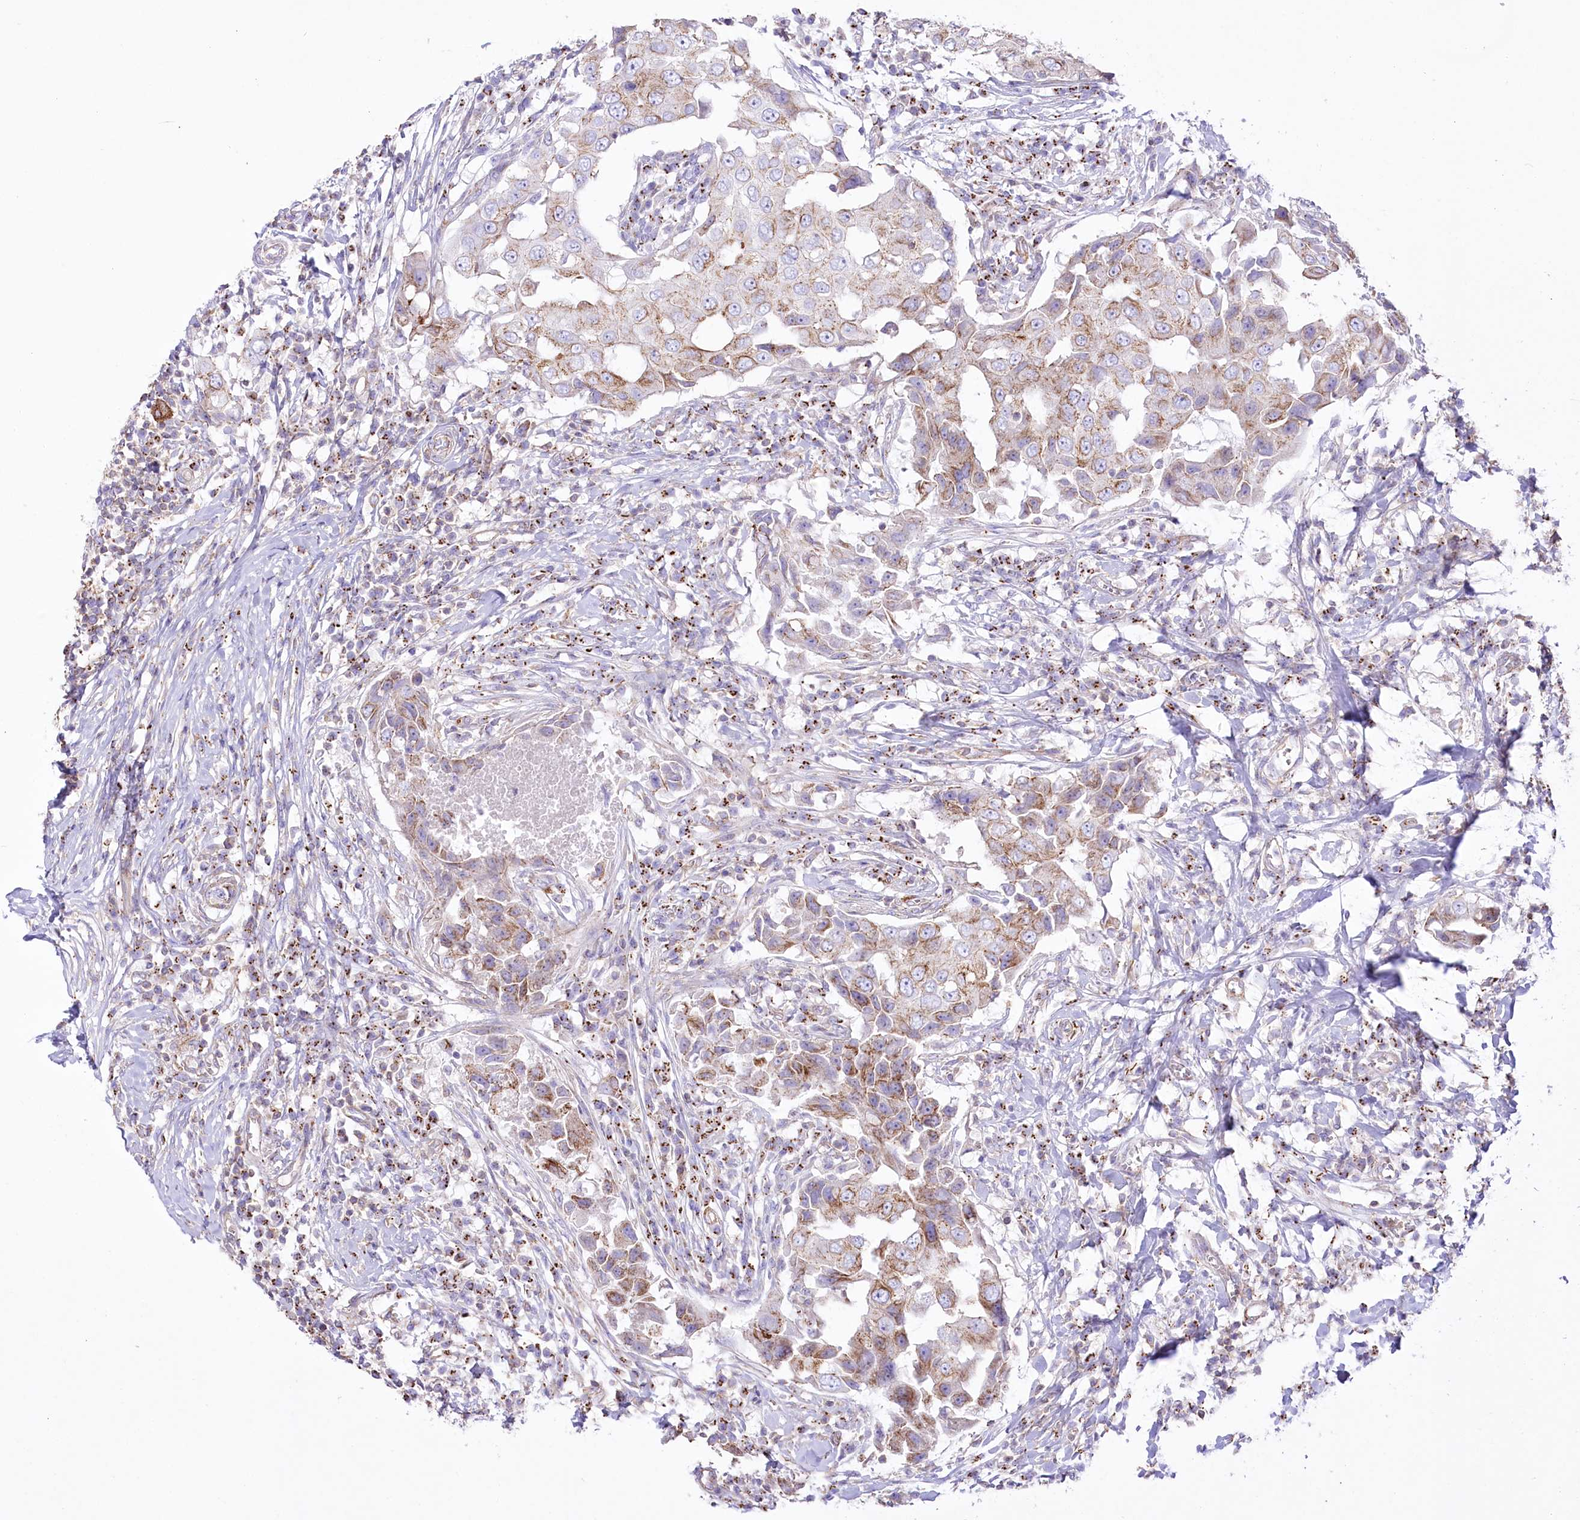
{"staining": {"intensity": "moderate", "quantity": "25%-75%", "location": "cytoplasmic/membranous"}, "tissue": "breast cancer", "cell_type": "Tumor cells", "image_type": "cancer", "snomed": [{"axis": "morphology", "description": "Duct carcinoma"}, {"axis": "topography", "description": "Breast"}], "caption": "High-magnification brightfield microscopy of infiltrating ductal carcinoma (breast) stained with DAB (brown) and counterstained with hematoxylin (blue). tumor cells exhibit moderate cytoplasmic/membranous expression is seen in approximately25%-75% of cells.", "gene": "FAM216A", "patient": {"sex": "female", "age": 27}}